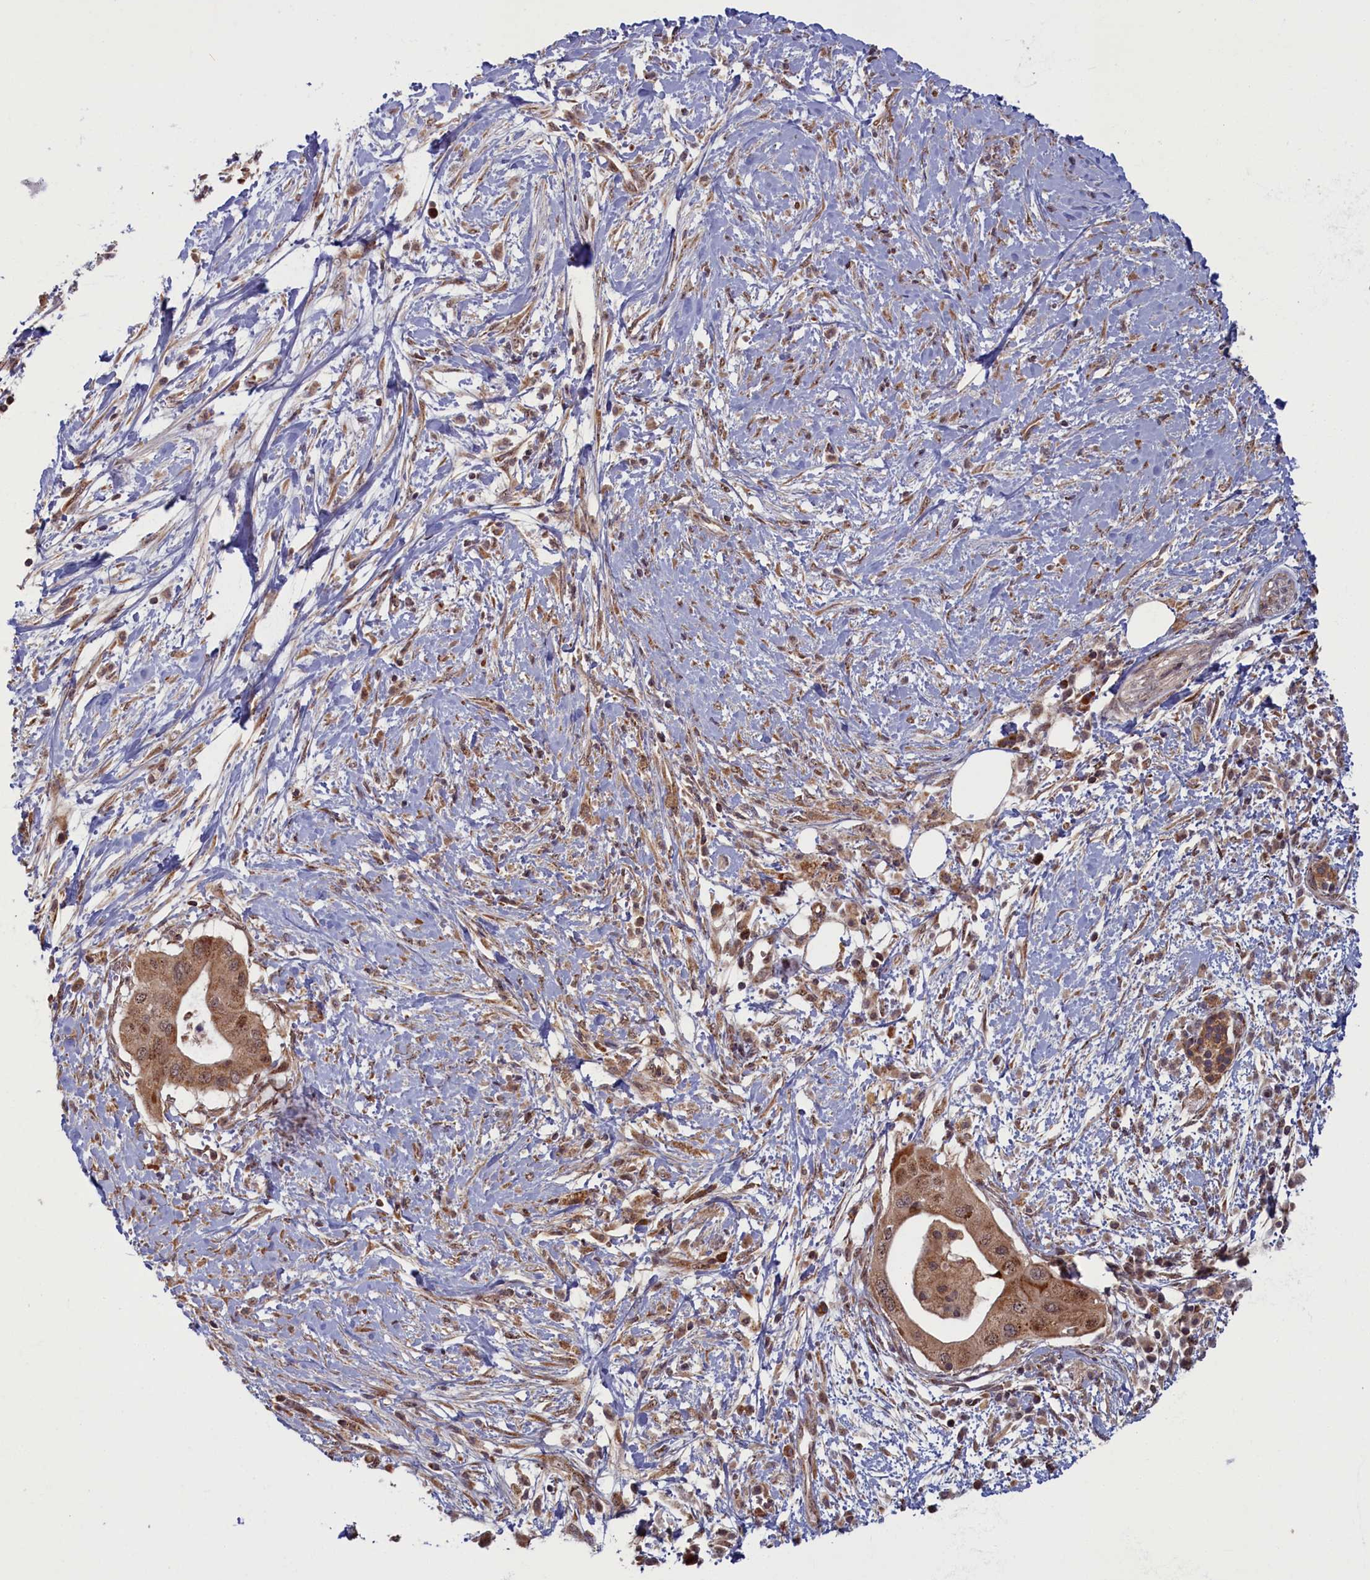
{"staining": {"intensity": "moderate", "quantity": ">75%", "location": "cytoplasmic/membranous,nuclear"}, "tissue": "pancreatic cancer", "cell_type": "Tumor cells", "image_type": "cancer", "snomed": [{"axis": "morphology", "description": "Adenocarcinoma, NOS"}, {"axis": "topography", "description": "Pancreas"}], "caption": "There is medium levels of moderate cytoplasmic/membranous and nuclear positivity in tumor cells of pancreatic cancer (adenocarcinoma), as demonstrated by immunohistochemical staining (brown color).", "gene": "PLA2G10", "patient": {"sex": "male", "age": 68}}